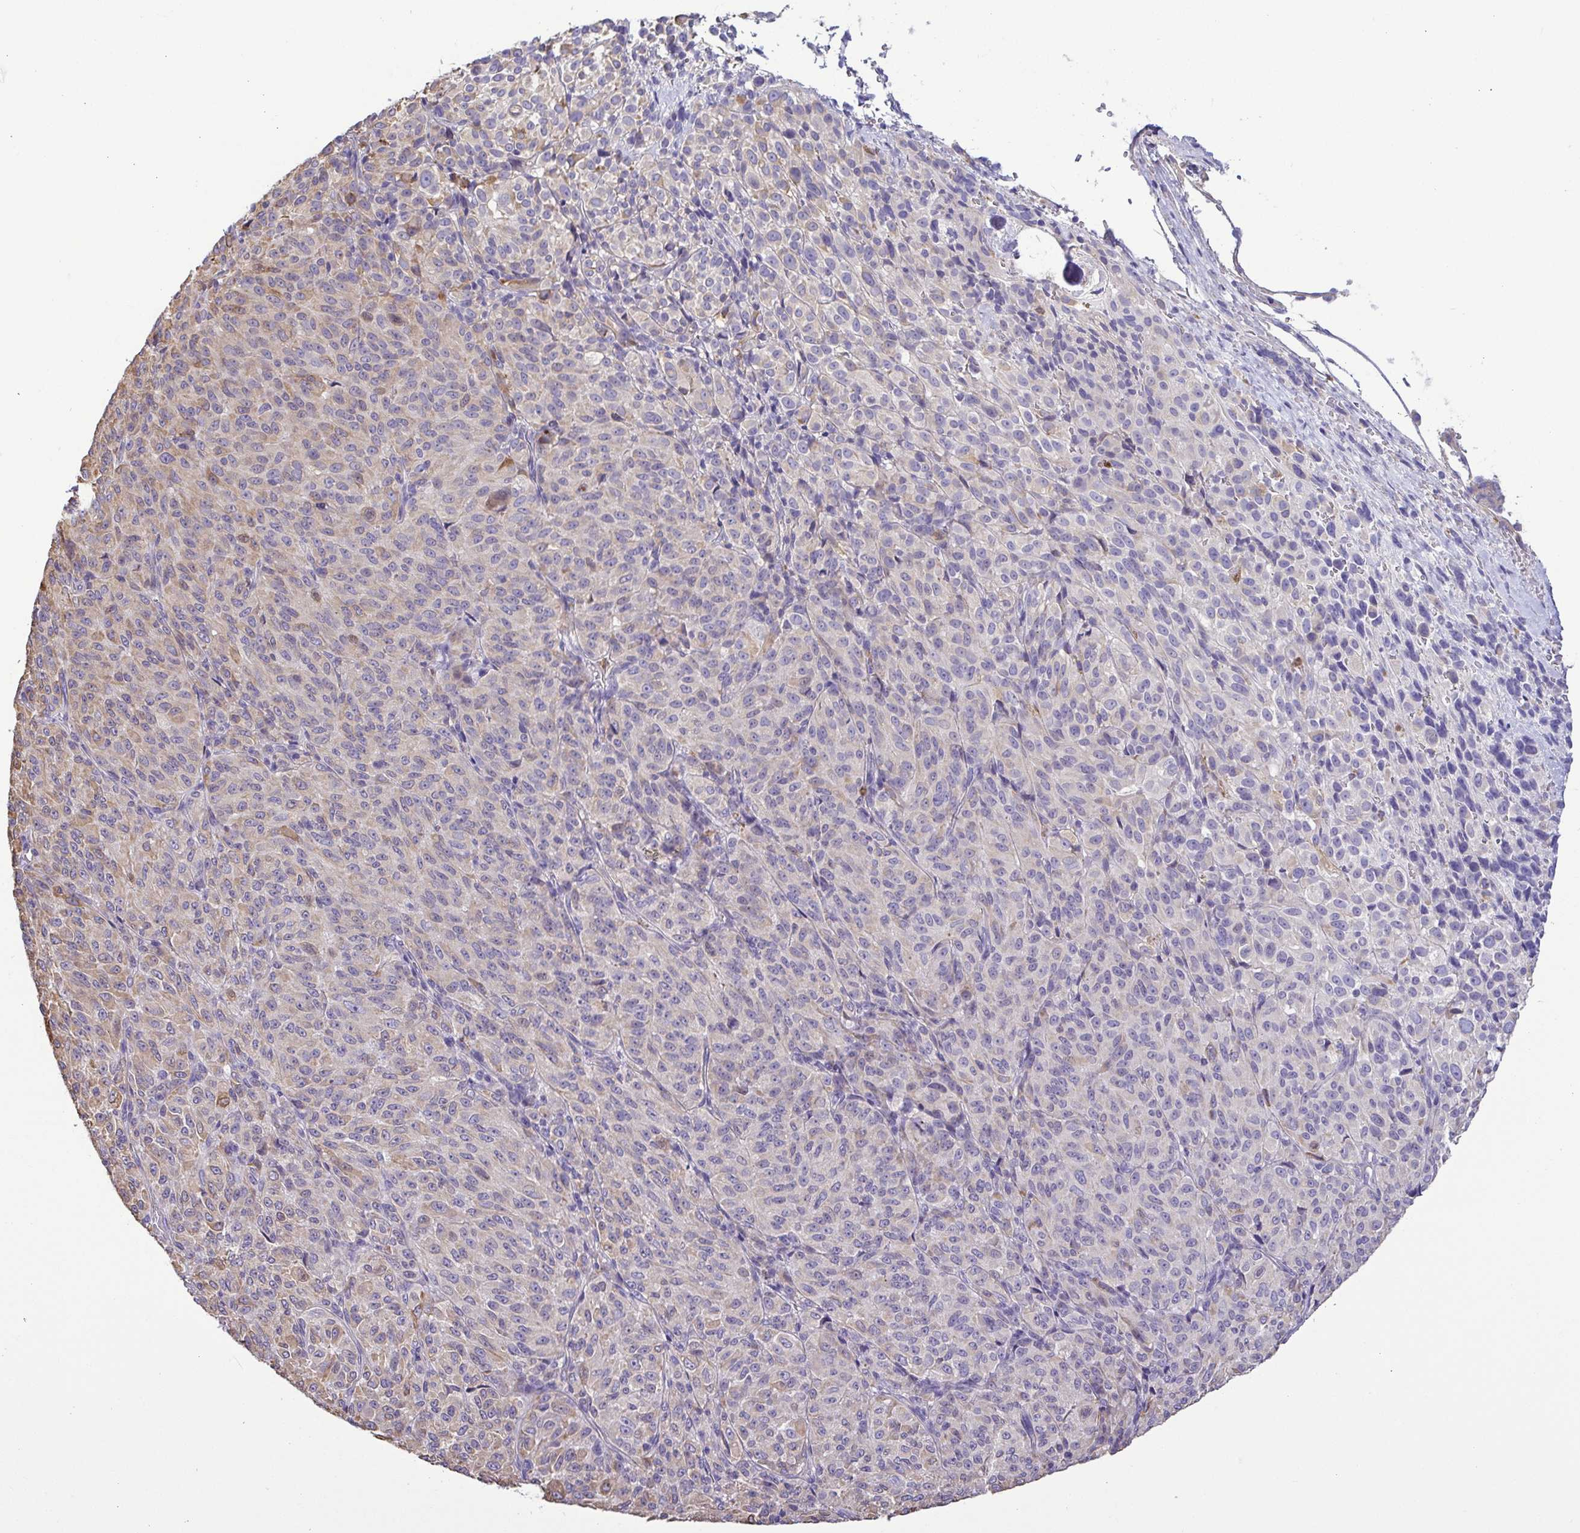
{"staining": {"intensity": "weak", "quantity": "<25%", "location": "cytoplasmic/membranous"}, "tissue": "melanoma", "cell_type": "Tumor cells", "image_type": "cancer", "snomed": [{"axis": "morphology", "description": "Malignant melanoma, Metastatic site"}, {"axis": "topography", "description": "Brain"}], "caption": "Malignant melanoma (metastatic site) was stained to show a protein in brown. There is no significant positivity in tumor cells. The staining is performed using DAB (3,3'-diaminobenzidine) brown chromogen with nuclei counter-stained in using hematoxylin.", "gene": "MYL10", "patient": {"sex": "female", "age": 56}}